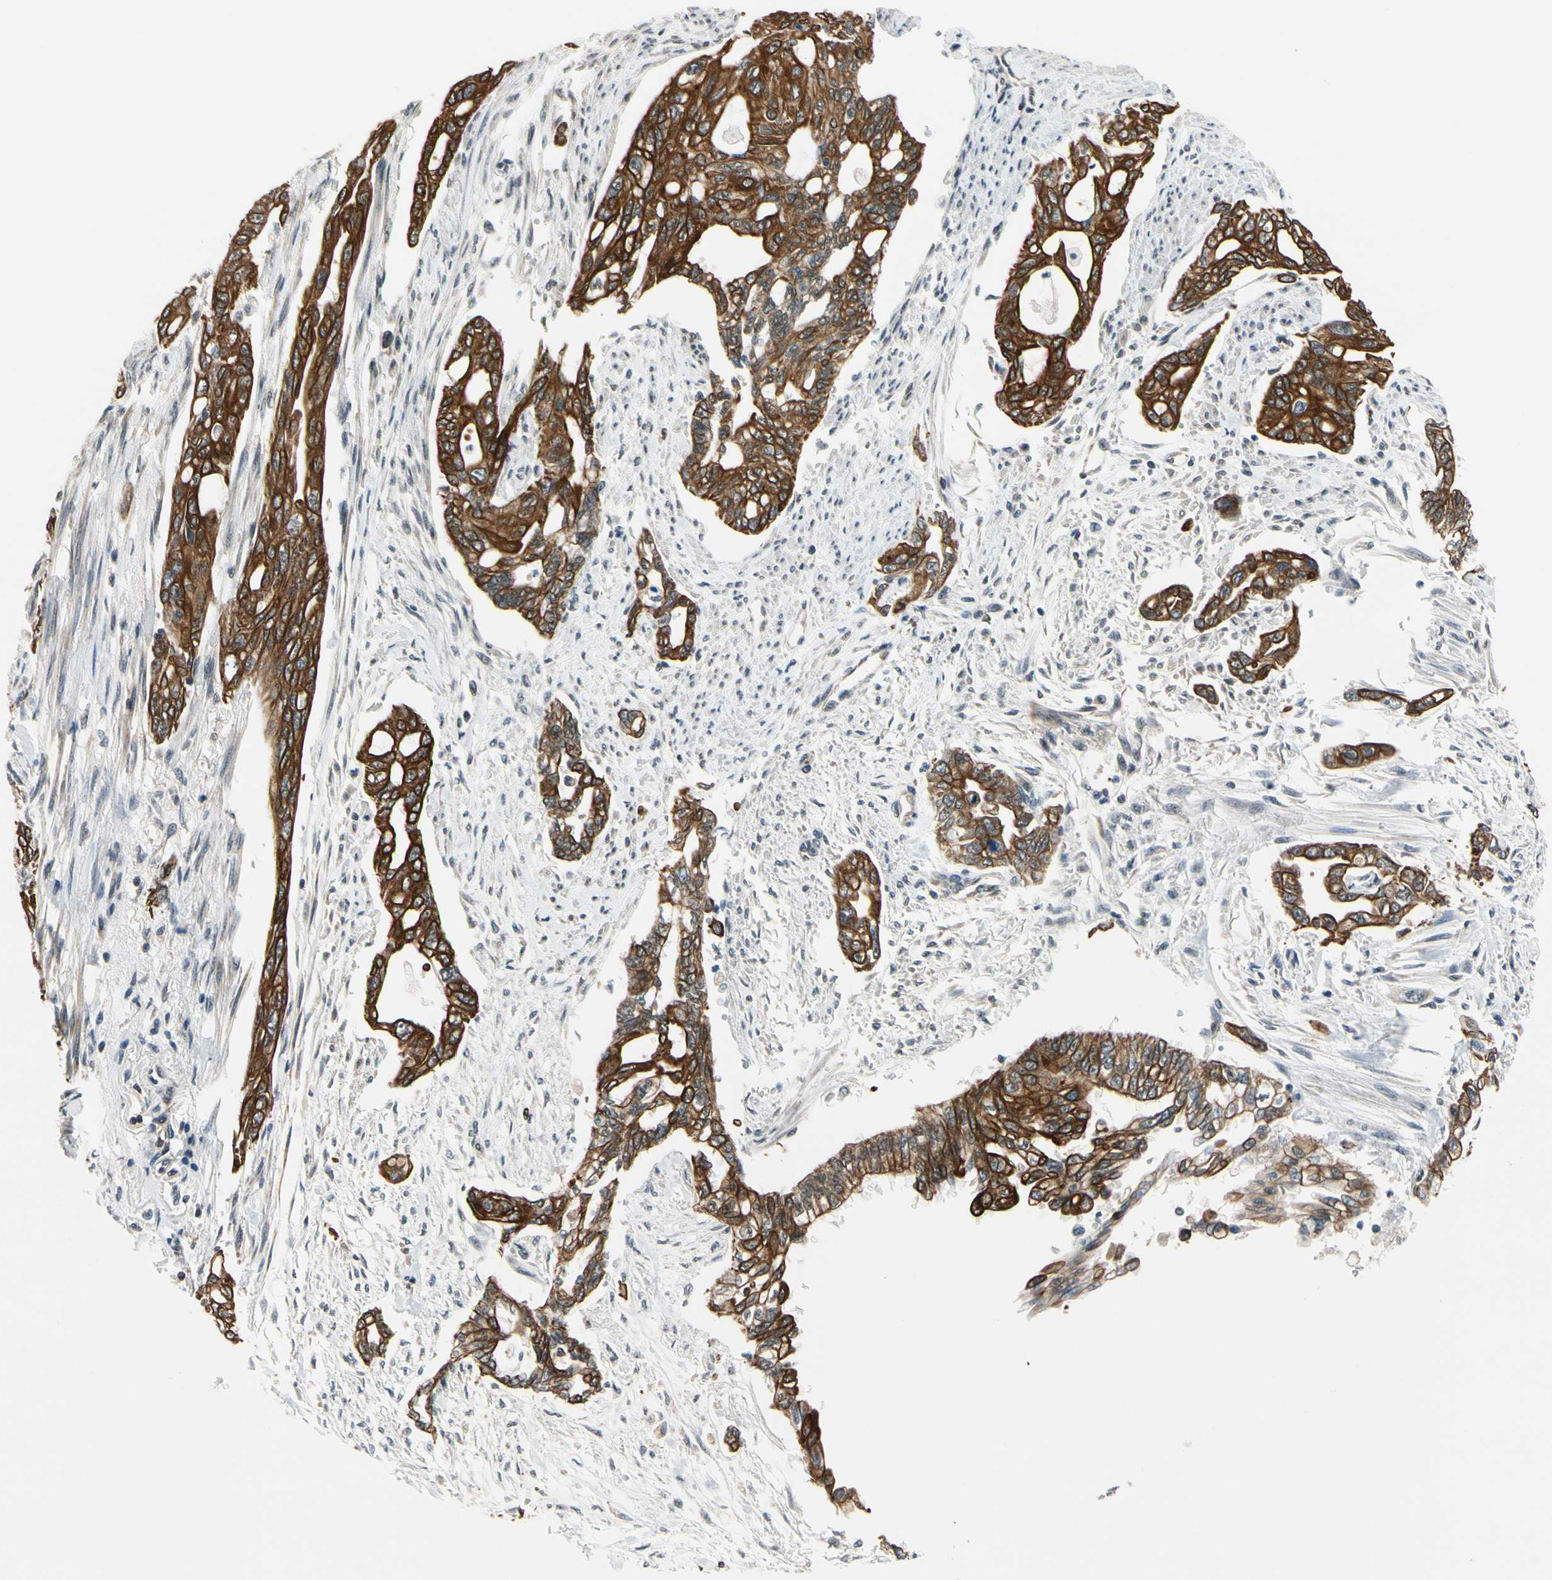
{"staining": {"intensity": "strong", "quantity": ">75%", "location": "cytoplasmic/membranous"}, "tissue": "pancreatic cancer", "cell_type": "Tumor cells", "image_type": "cancer", "snomed": [{"axis": "morphology", "description": "Normal tissue, NOS"}, {"axis": "topography", "description": "Pancreas"}], "caption": "Pancreatic cancer stained for a protein exhibits strong cytoplasmic/membranous positivity in tumor cells.", "gene": "TAF12", "patient": {"sex": "male", "age": 42}}